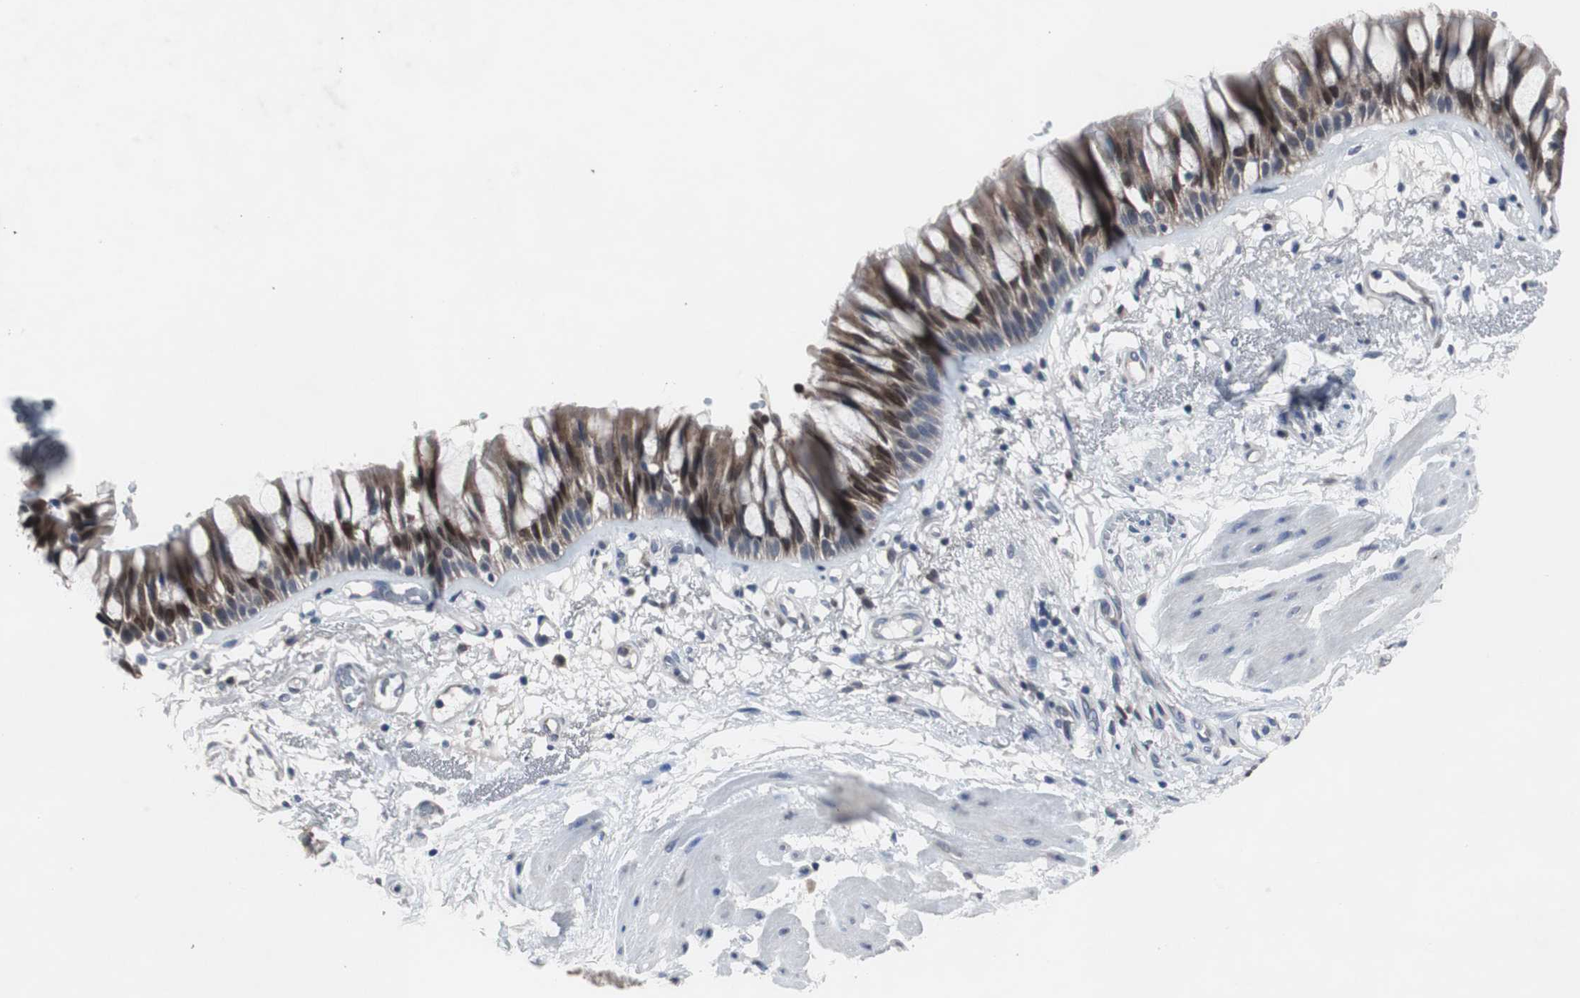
{"staining": {"intensity": "strong", "quantity": ">75%", "location": "cytoplasmic/membranous,nuclear"}, "tissue": "bronchus", "cell_type": "Respiratory epithelial cells", "image_type": "normal", "snomed": [{"axis": "morphology", "description": "Normal tissue, NOS"}, {"axis": "topography", "description": "Bronchus"}], "caption": "Immunohistochemistry histopathology image of unremarkable human bronchus stained for a protein (brown), which reveals high levels of strong cytoplasmic/membranous,nuclear expression in about >75% of respiratory epithelial cells.", "gene": "RBM47", "patient": {"sex": "male", "age": 66}}